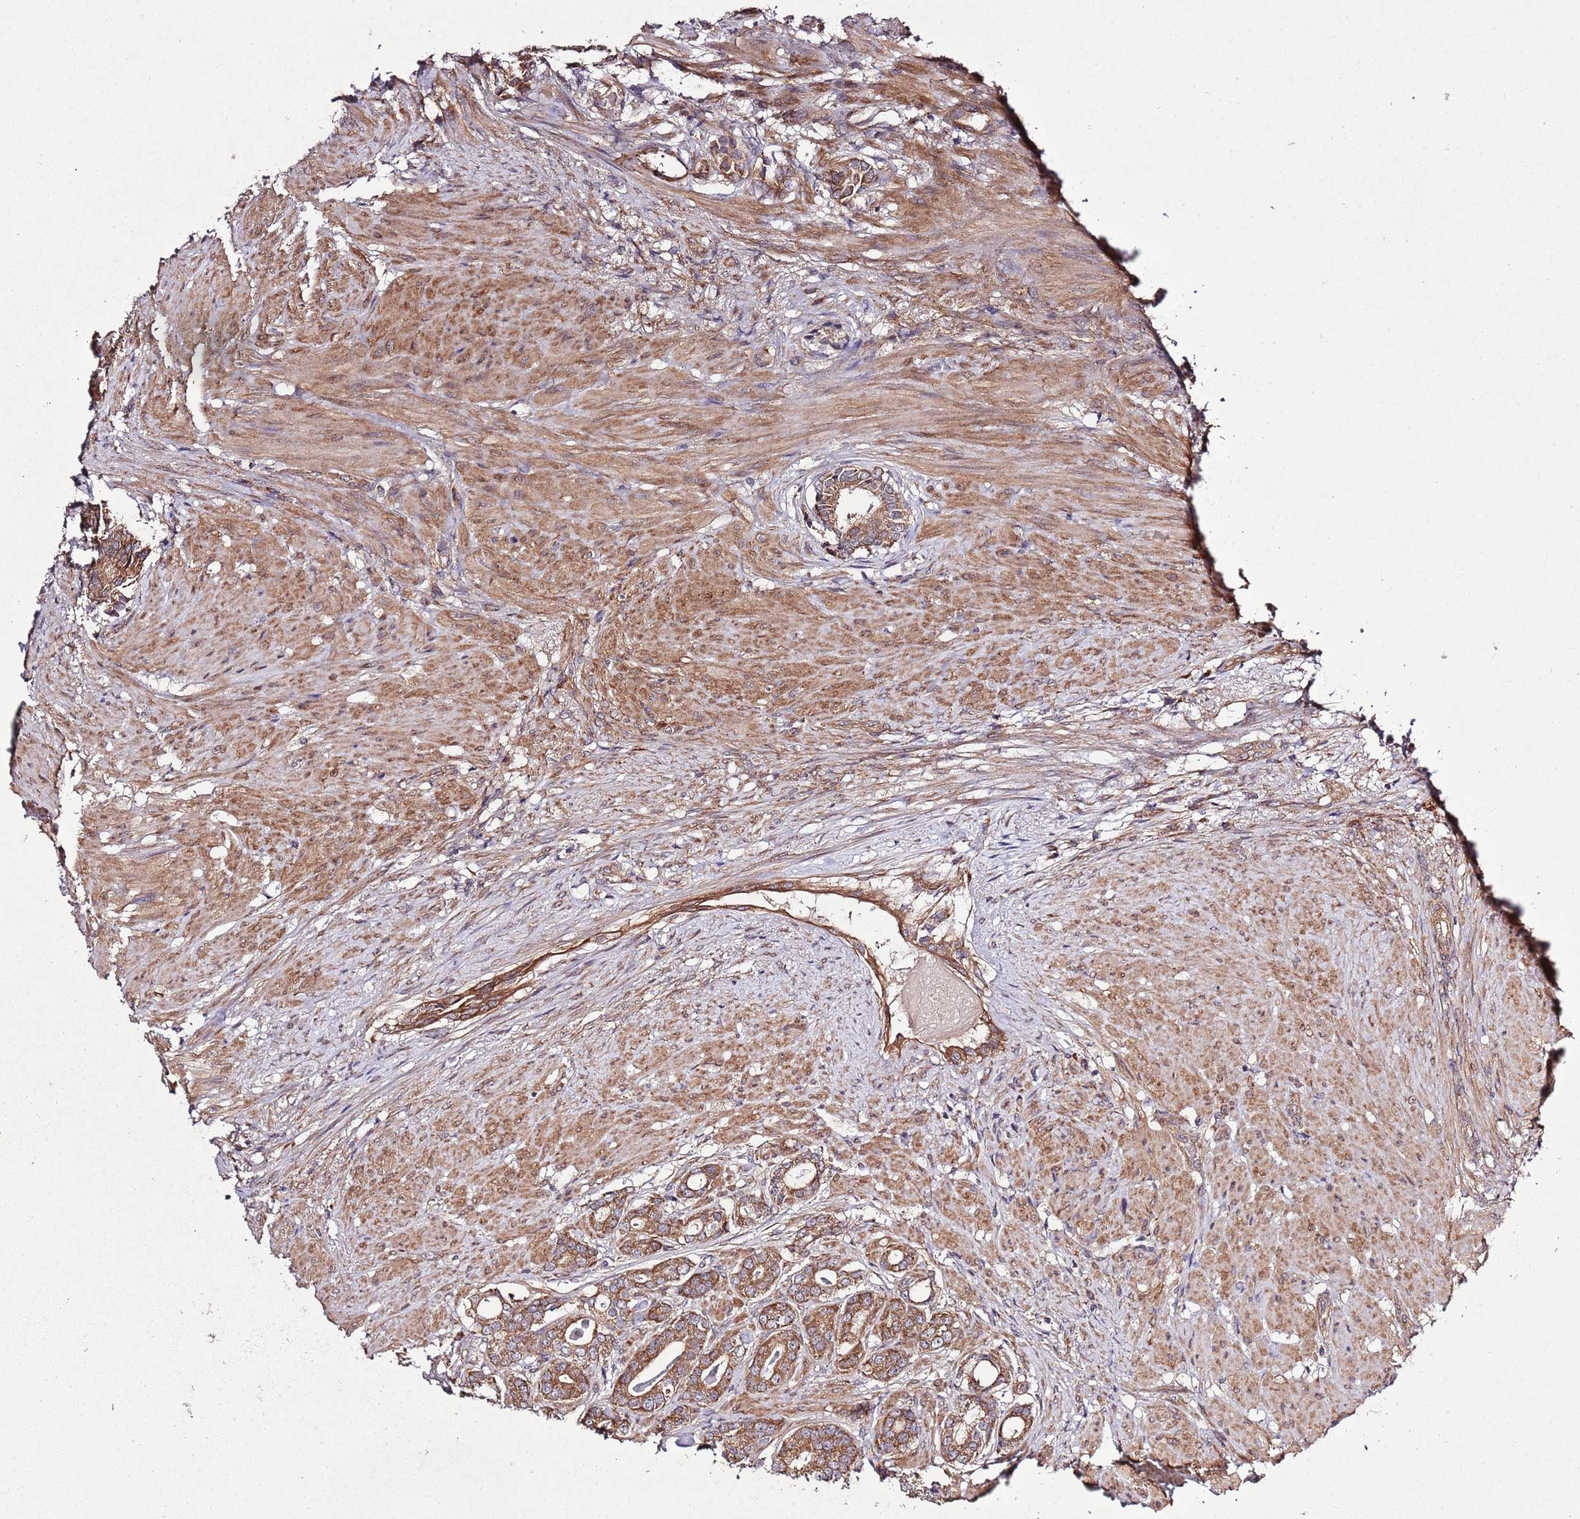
{"staining": {"intensity": "strong", "quantity": ">75%", "location": "cytoplasmic/membranous"}, "tissue": "prostate cancer", "cell_type": "Tumor cells", "image_type": "cancer", "snomed": [{"axis": "morphology", "description": "Adenocarcinoma, Low grade"}, {"axis": "topography", "description": "Prostate"}], "caption": "Immunohistochemical staining of prostate low-grade adenocarcinoma demonstrates high levels of strong cytoplasmic/membranous expression in approximately >75% of tumor cells. Using DAB (3,3'-diaminobenzidine) (brown) and hematoxylin (blue) stains, captured at high magnification using brightfield microscopy.", "gene": "MFNG", "patient": {"sex": "male", "age": 71}}